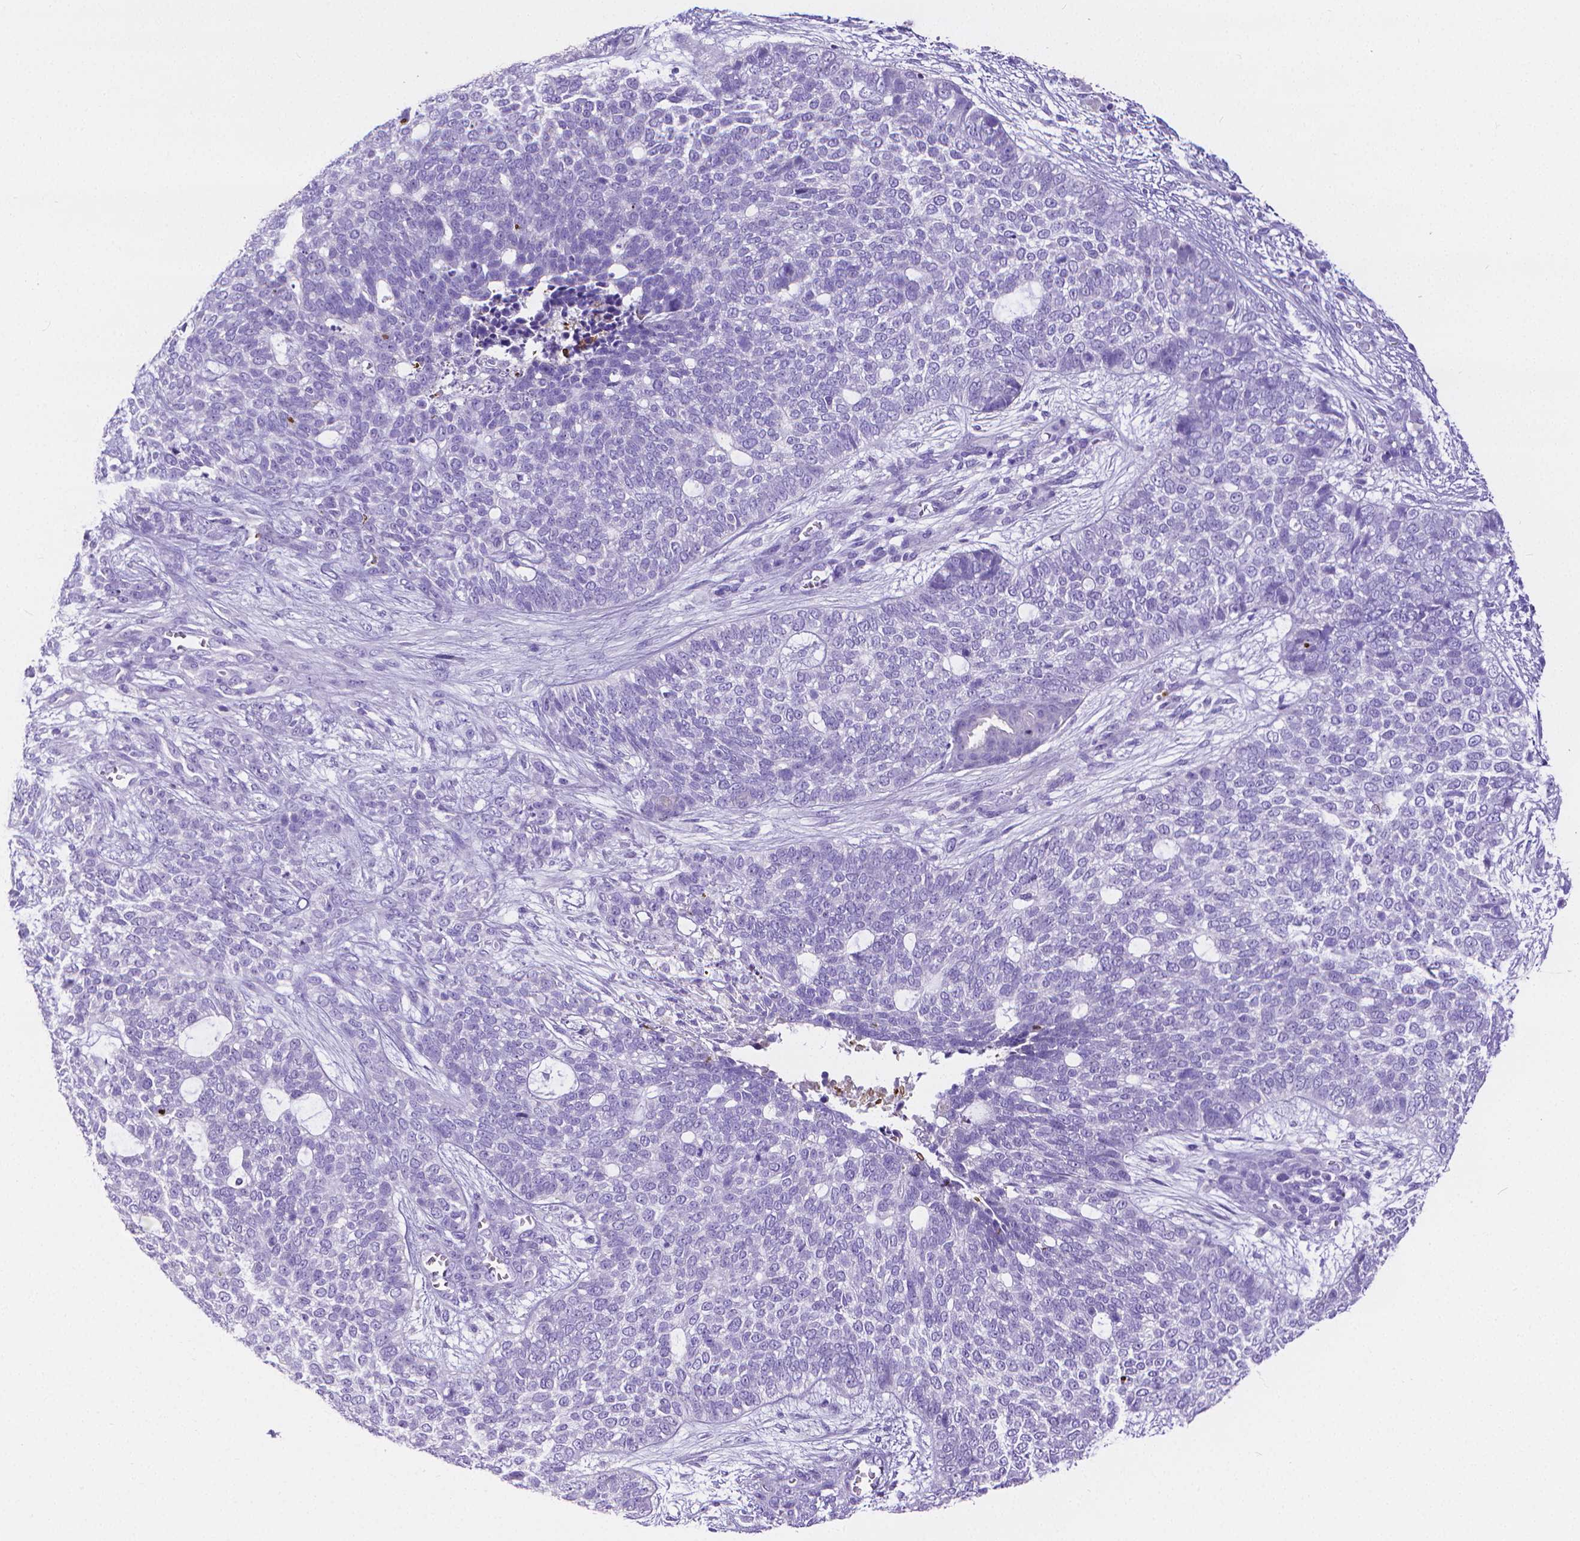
{"staining": {"intensity": "negative", "quantity": "none", "location": "none"}, "tissue": "skin cancer", "cell_type": "Tumor cells", "image_type": "cancer", "snomed": [{"axis": "morphology", "description": "Basal cell carcinoma"}, {"axis": "topography", "description": "Skin"}], "caption": "This is an IHC micrograph of skin cancer. There is no positivity in tumor cells.", "gene": "MMP9", "patient": {"sex": "female", "age": 69}}